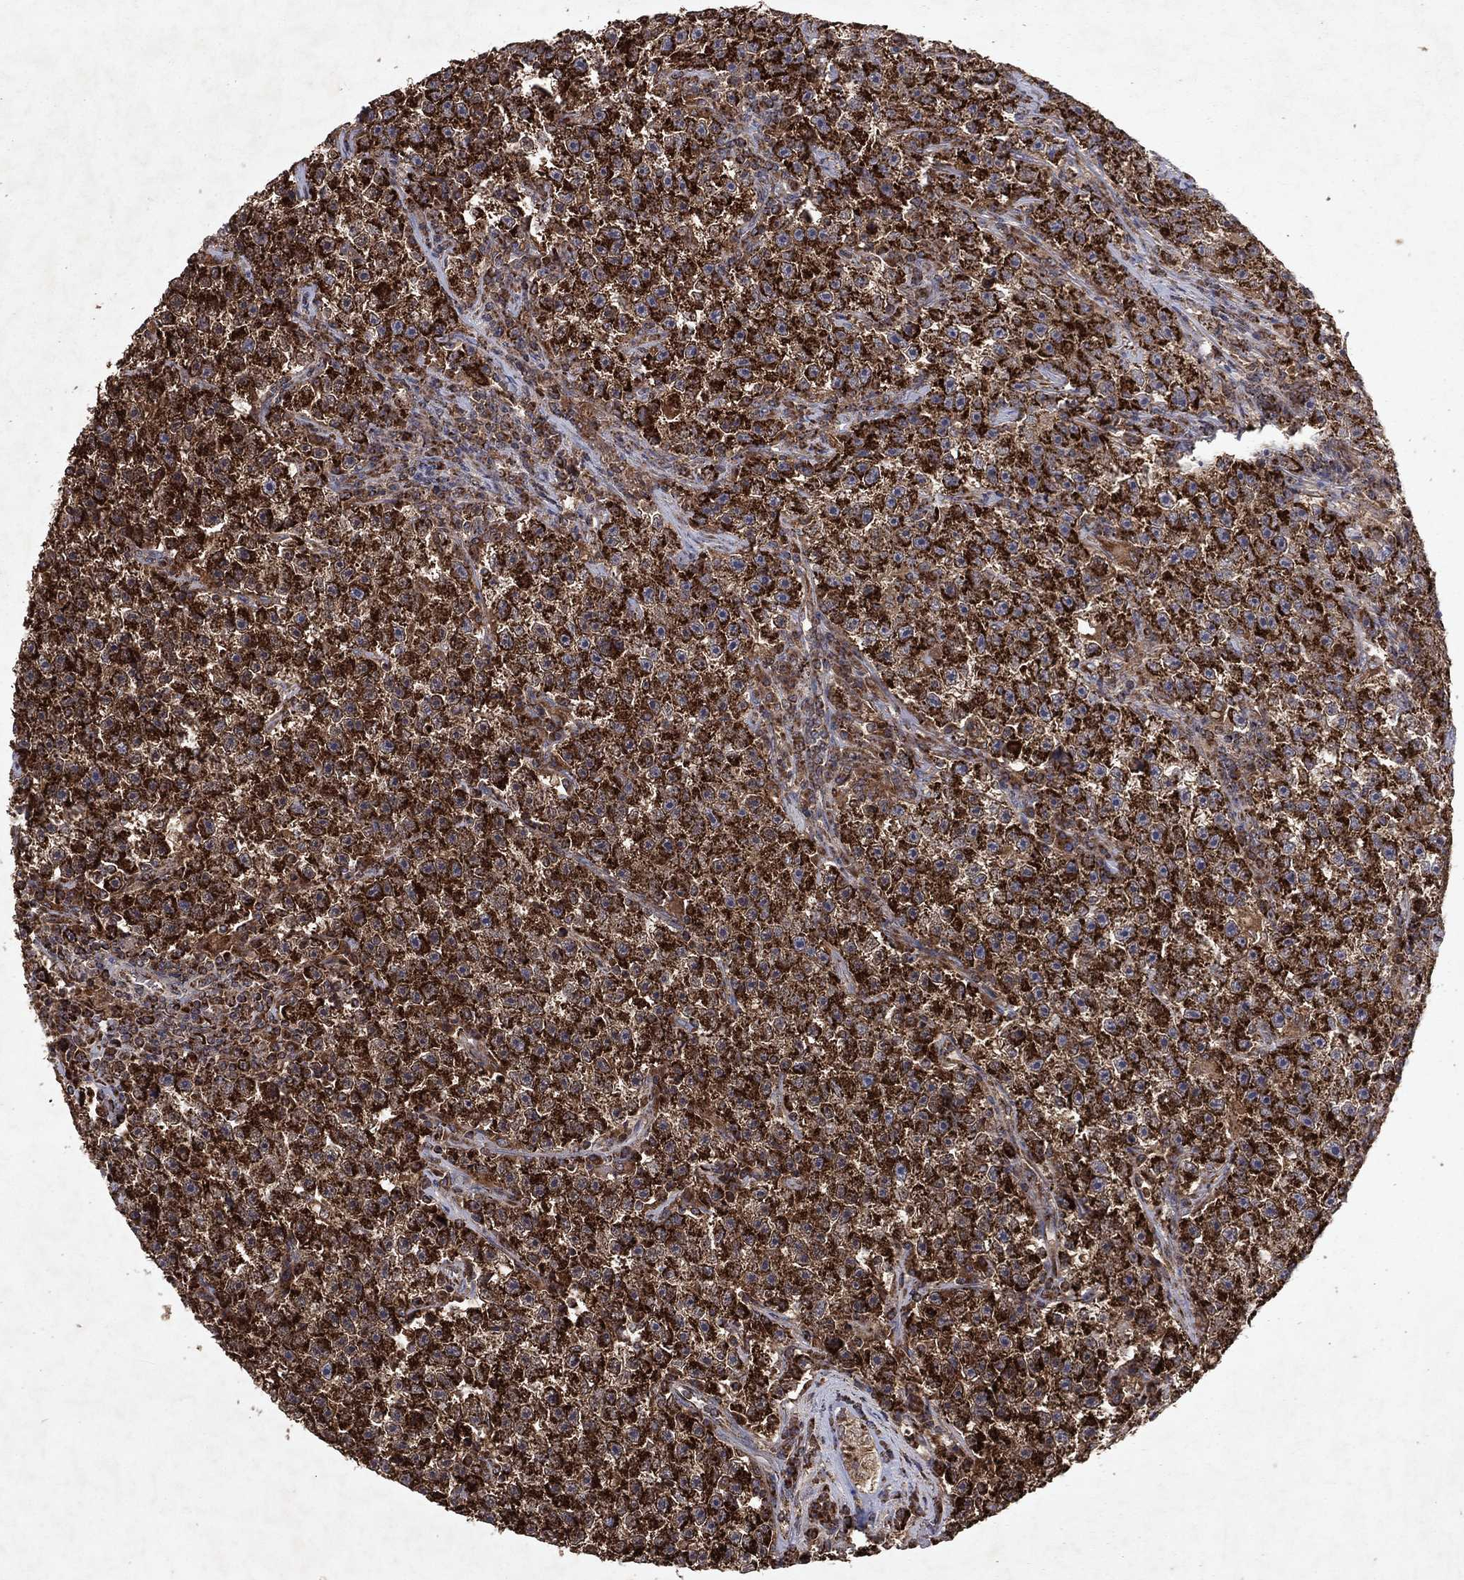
{"staining": {"intensity": "strong", "quantity": ">75%", "location": "cytoplasmic/membranous"}, "tissue": "testis cancer", "cell_type": "Tumor cells", "image_type": "cancer", "snomed": [{"axis": "morphology", "description": "Seminoma, NOS"}, {"axis": "topography", "description": "Testis"}], "caption": "Human testis cancer (seminoma) stained with a brown dye exhibits strong cytoplasmic/membranous positive positivity in about >75% of tumor cells.", "gene": "PYROXD2", "patient": {"sex": "male", "age": 22}}